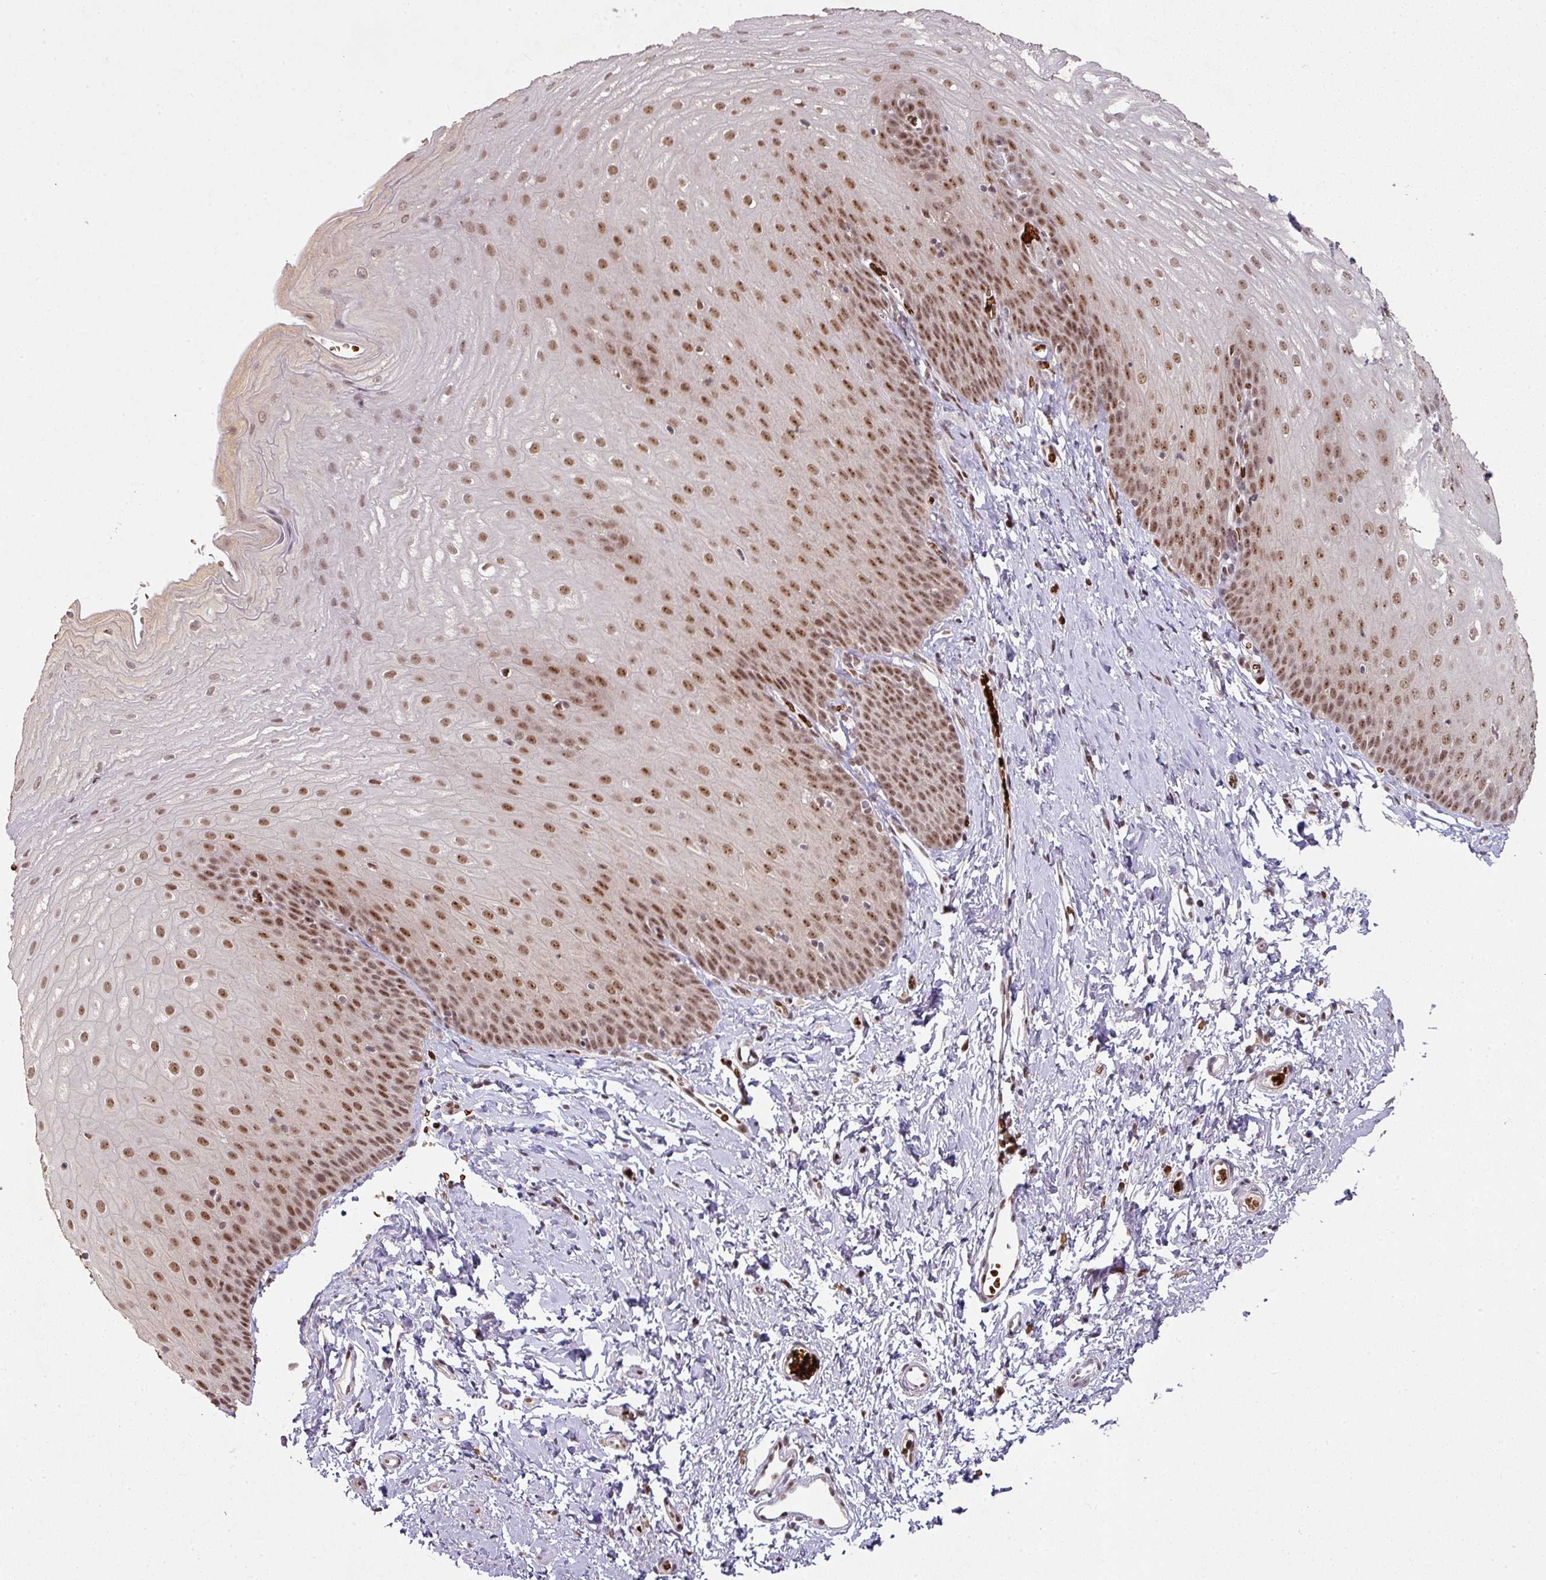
{"staining": {"intensity": "moderate", "quantity": ">75%", "location": "nuclear"}, "tissue": "esophagus", "cell_type": "Squamous epithelial cells", "image_type": "normal", "snomed": [{"axis": "morphology", "description": "Normal tissue, NOS"}, {"axis": "topography", "description": "Esophagus"}], "caption": "Immunohistochemical staining of unremarkable esophagus demonstrates moderate nuclear protein staining in about >75% of squamous epithelial cells.", "gene": "NEIL1", "patient": {"sex": "male", "age": 70}}